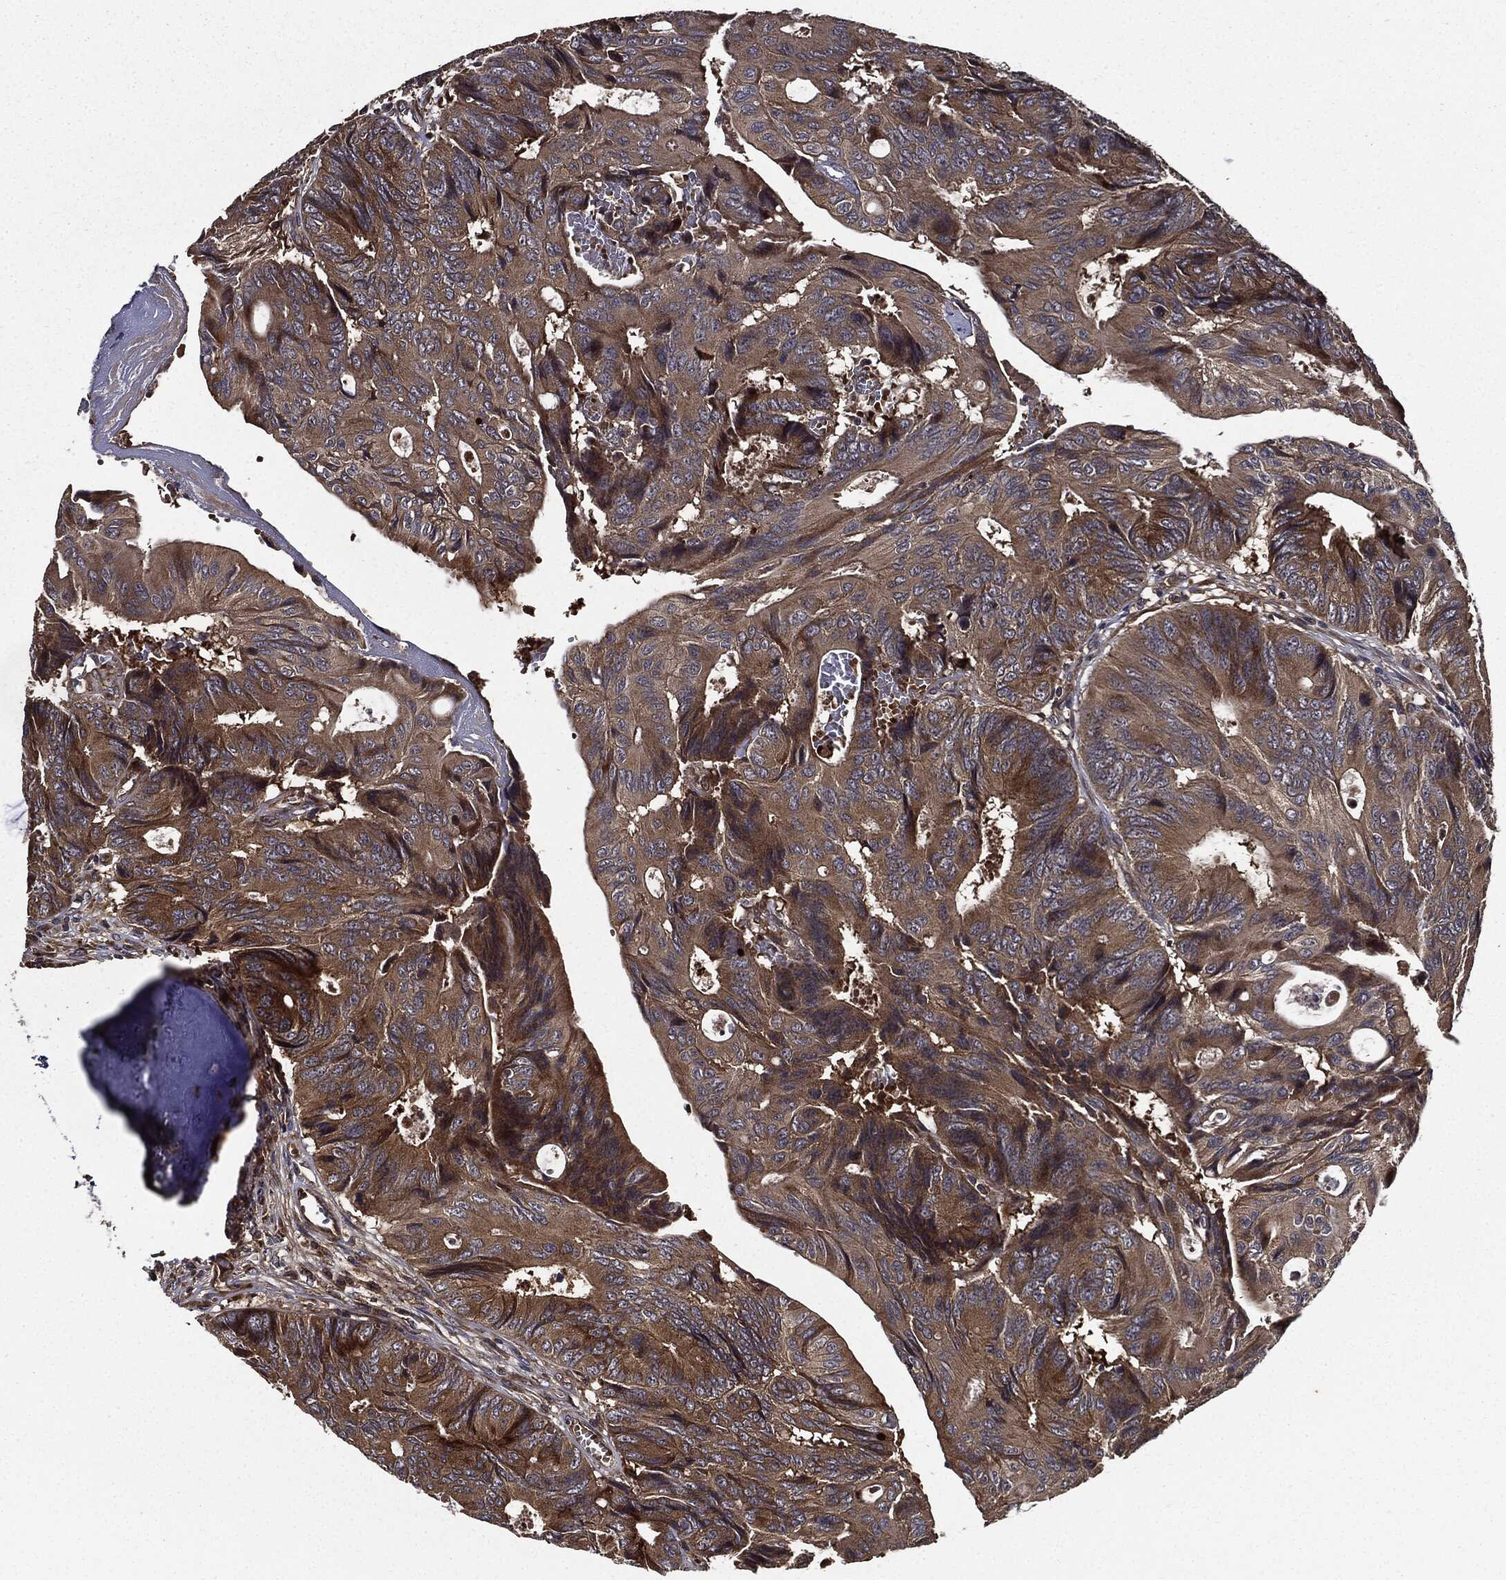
{"staining": {"intensity": "moderate", "quantity": ">75%", "location": "cytoplasmic/membranous"}, "tissue": "colorectal cancer", "cell_type": "Tumor cells", "image_type": "cancer", "snomed": [{"axis": "morphology", "description": "Normal tissue, NOS"}, {"axis": "morphology", "description": "Adenocarcinoma, NOS"}, {"axis": "topography", "description": "Colon"}], "caption": "The micrograph reveals staining of colorectal cancer (adenocarcinoma), revealing moderate cytoplasmic/membranous protein staining (brown color) within tumor cells. (DAB = brown stain, brightfield microscopy at high magnification).", "gene": "HTT", "patient": {"sex": "male", "age": 65}}